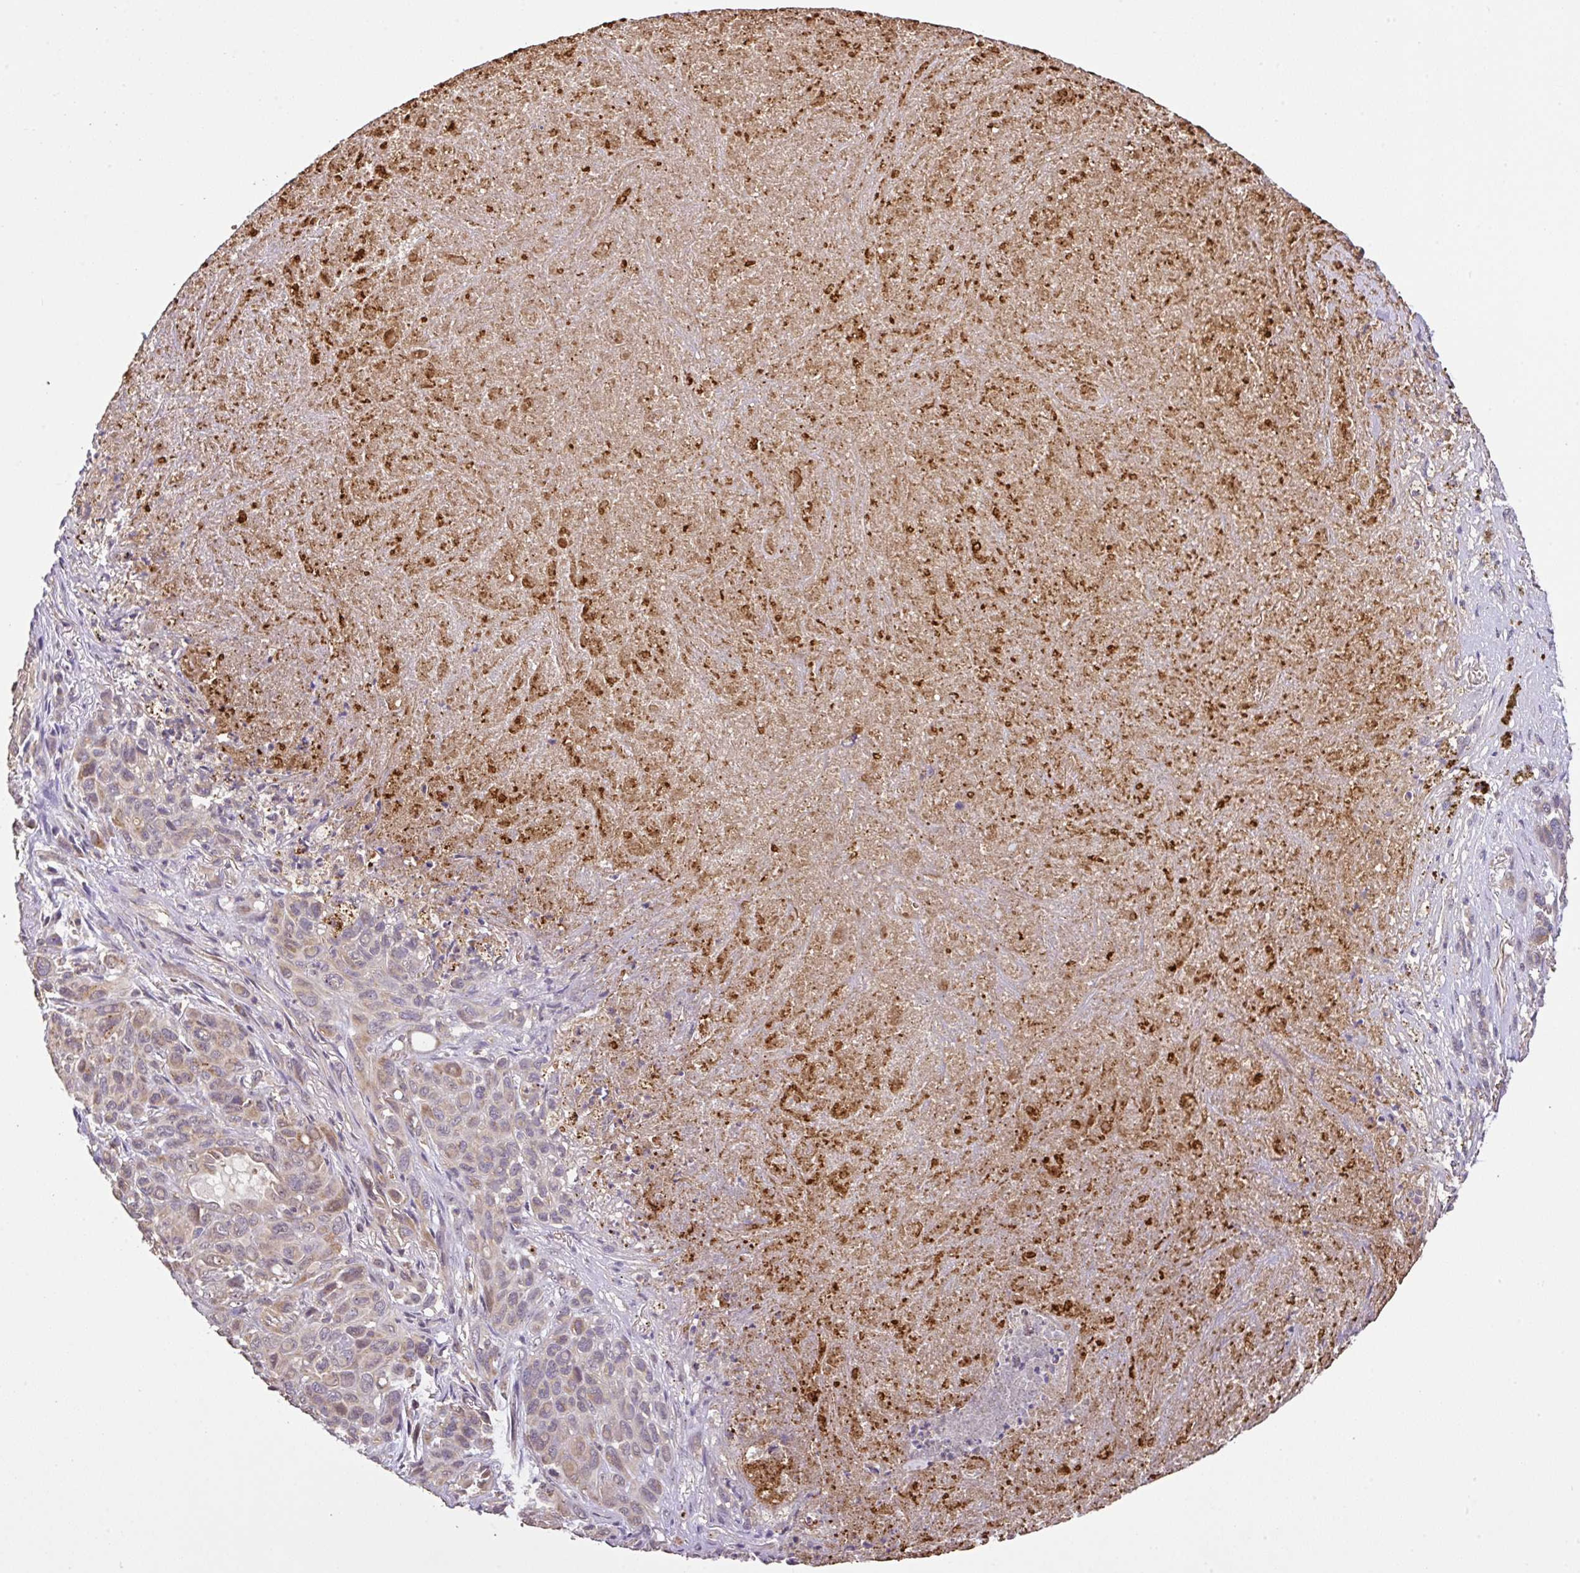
{"staining": {"intensity": "weak", "quantity": "<25%", "location": "nuclear"}, "tissue": "melanoma", "cell_type": "Tumor cells", "image_type": "cancer", "snomed": [{"axis": "morphology", "description": "Malignant melanoma, Metastatic site"}, {"axis": "topography", "description": "Lung"}], "caption": "Tumor cells are negative for brown protein staining in melanoma. (DAB (3,3'-diaminobenzidine) immunohistochemistry with hematoxylin counter stain).", "gene": "C1QTNF9B", "patient": {"sex": "male", "age": 48}}